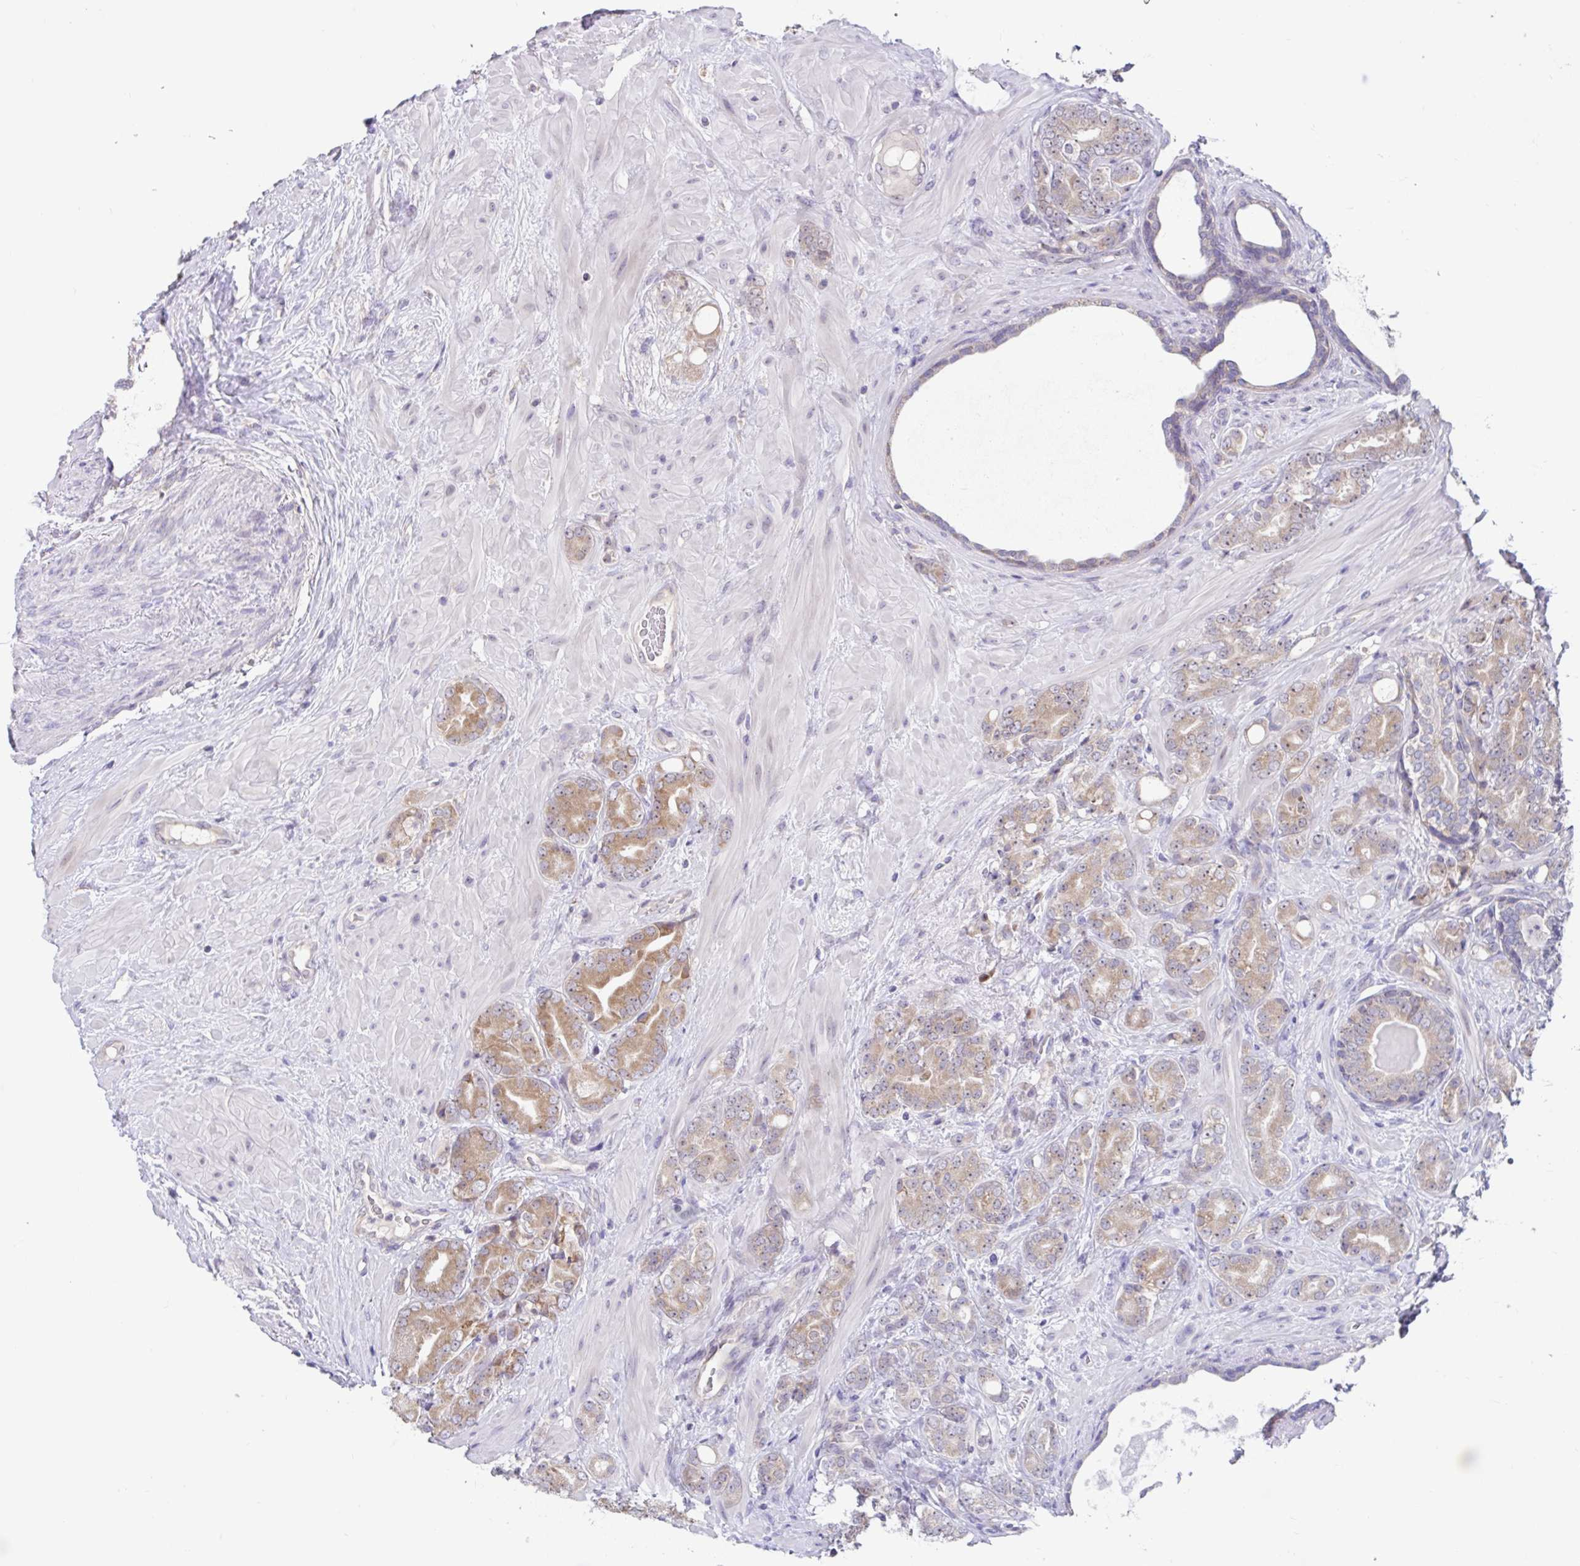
{"staining": {"intensity": "moderate", "quantity": ">75%", "location": "cytoplasmic/membranous"}, "tissue": "prostate cancer", "cell_type": "Tumor cells", "image_type": "cancer", "snomed": [{"axis": "morphology", "description": "Adenocarcinoma, High grade"}, {"axis": "topography", "description": "Prostate"}], "caption": "Immunohistochemical staining of human prostate cancer (adenocarcinoma (high-grade)) displays moderate cytoplasmic/membranous protein staining in approximately >75% of tumor cells.", "gene": "NT5C1B", "patient": {"sex": "male", "age": 62}}